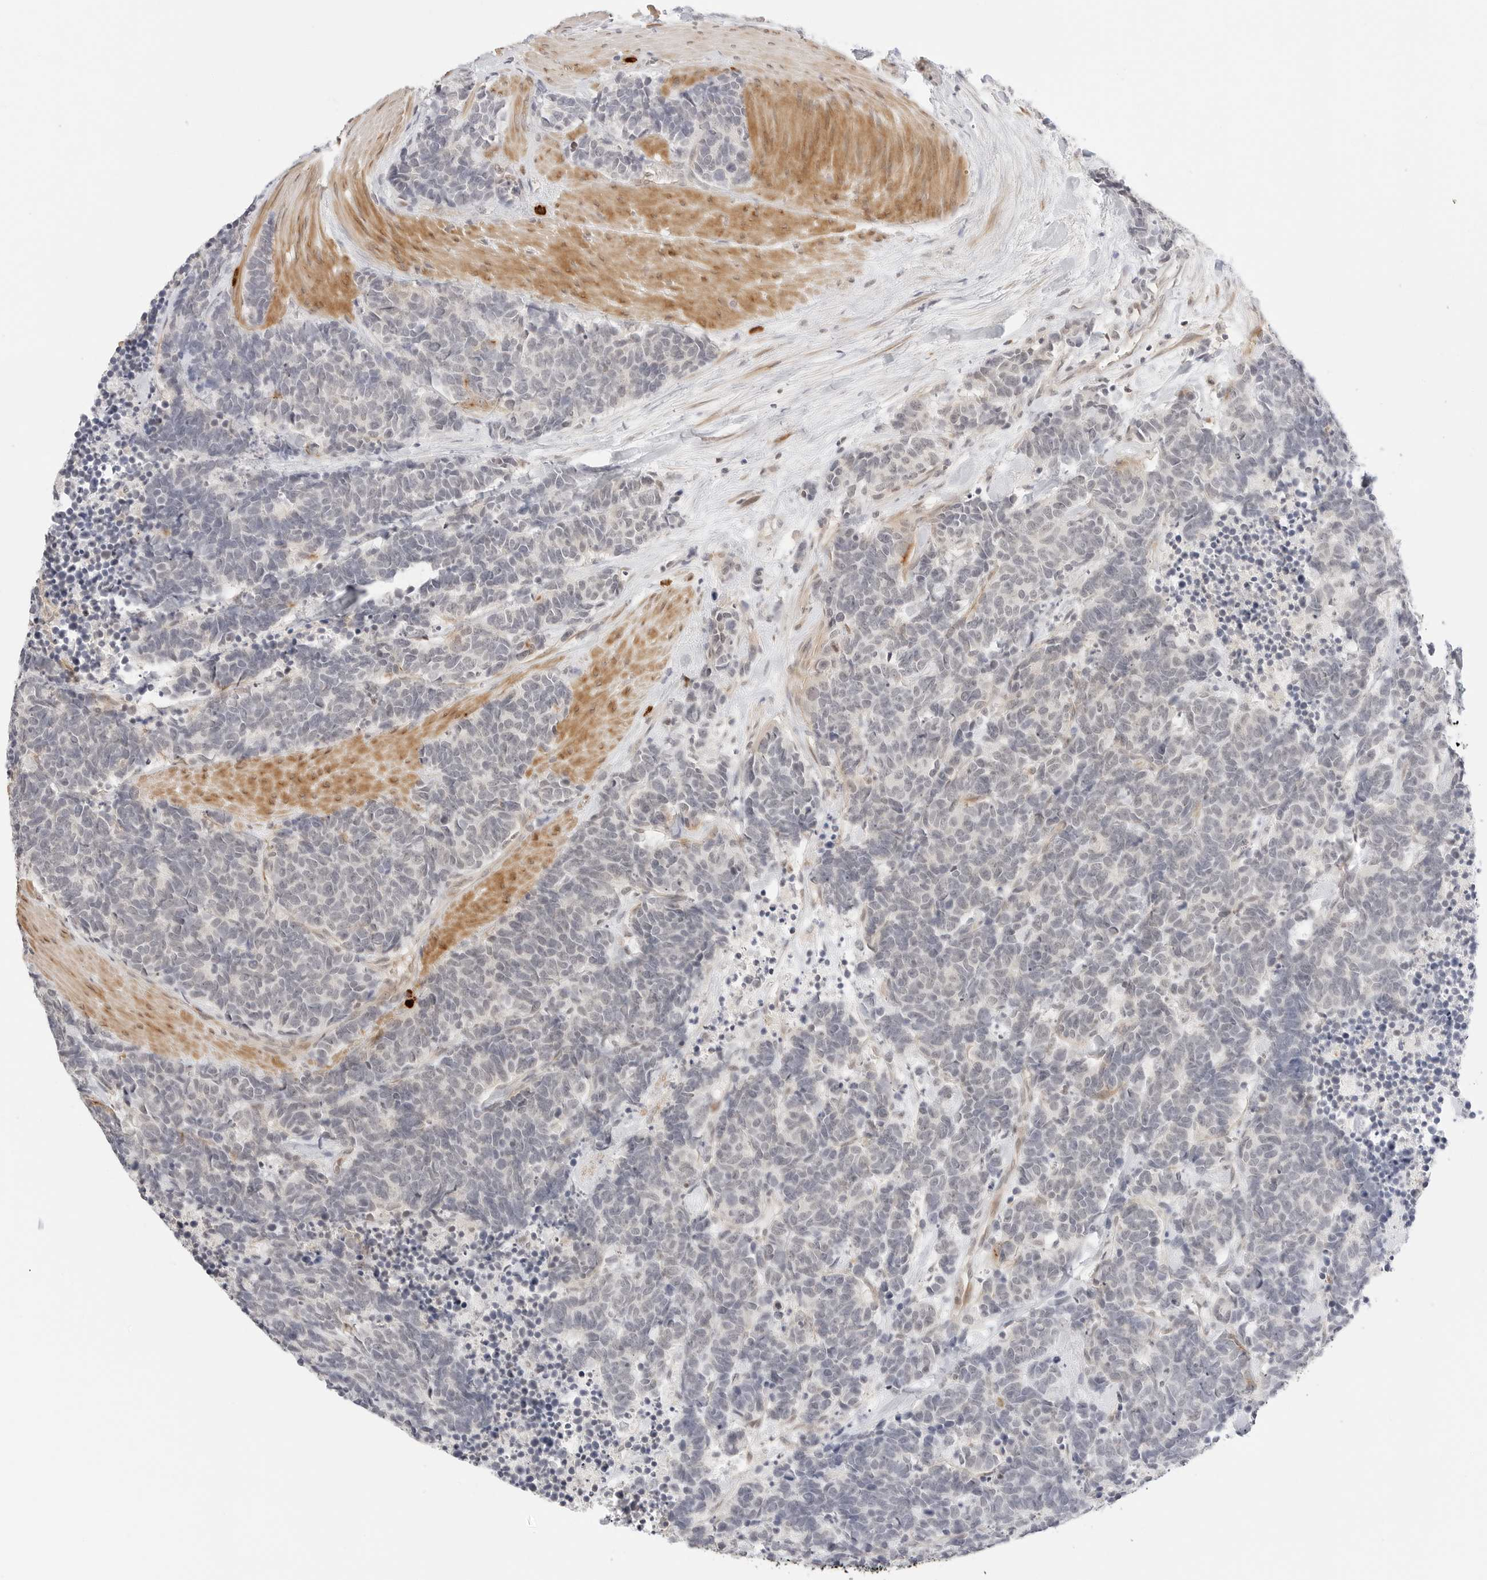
{"staining": {"intensity": "negative", "quantity": "none", "location": "none"}, "tissue": "carcinoid", "cell_type": "Tumor cells", "image_type": "cancer", "snomed": [{"axis": "morphology", "description": "Carcinoma, NOS"}, {"axis": "morphology", "description": "Carcinoid, malignant, NOS"}, {"axis": "topography", "description": "Urinary bladder"}], "caption": "This is a photomicrograph of IHC staining of carcinoma, which shows no positivity in tumor cells.", "gene": "TEKT2", "patient": {"sex": "male", "age": 57}}